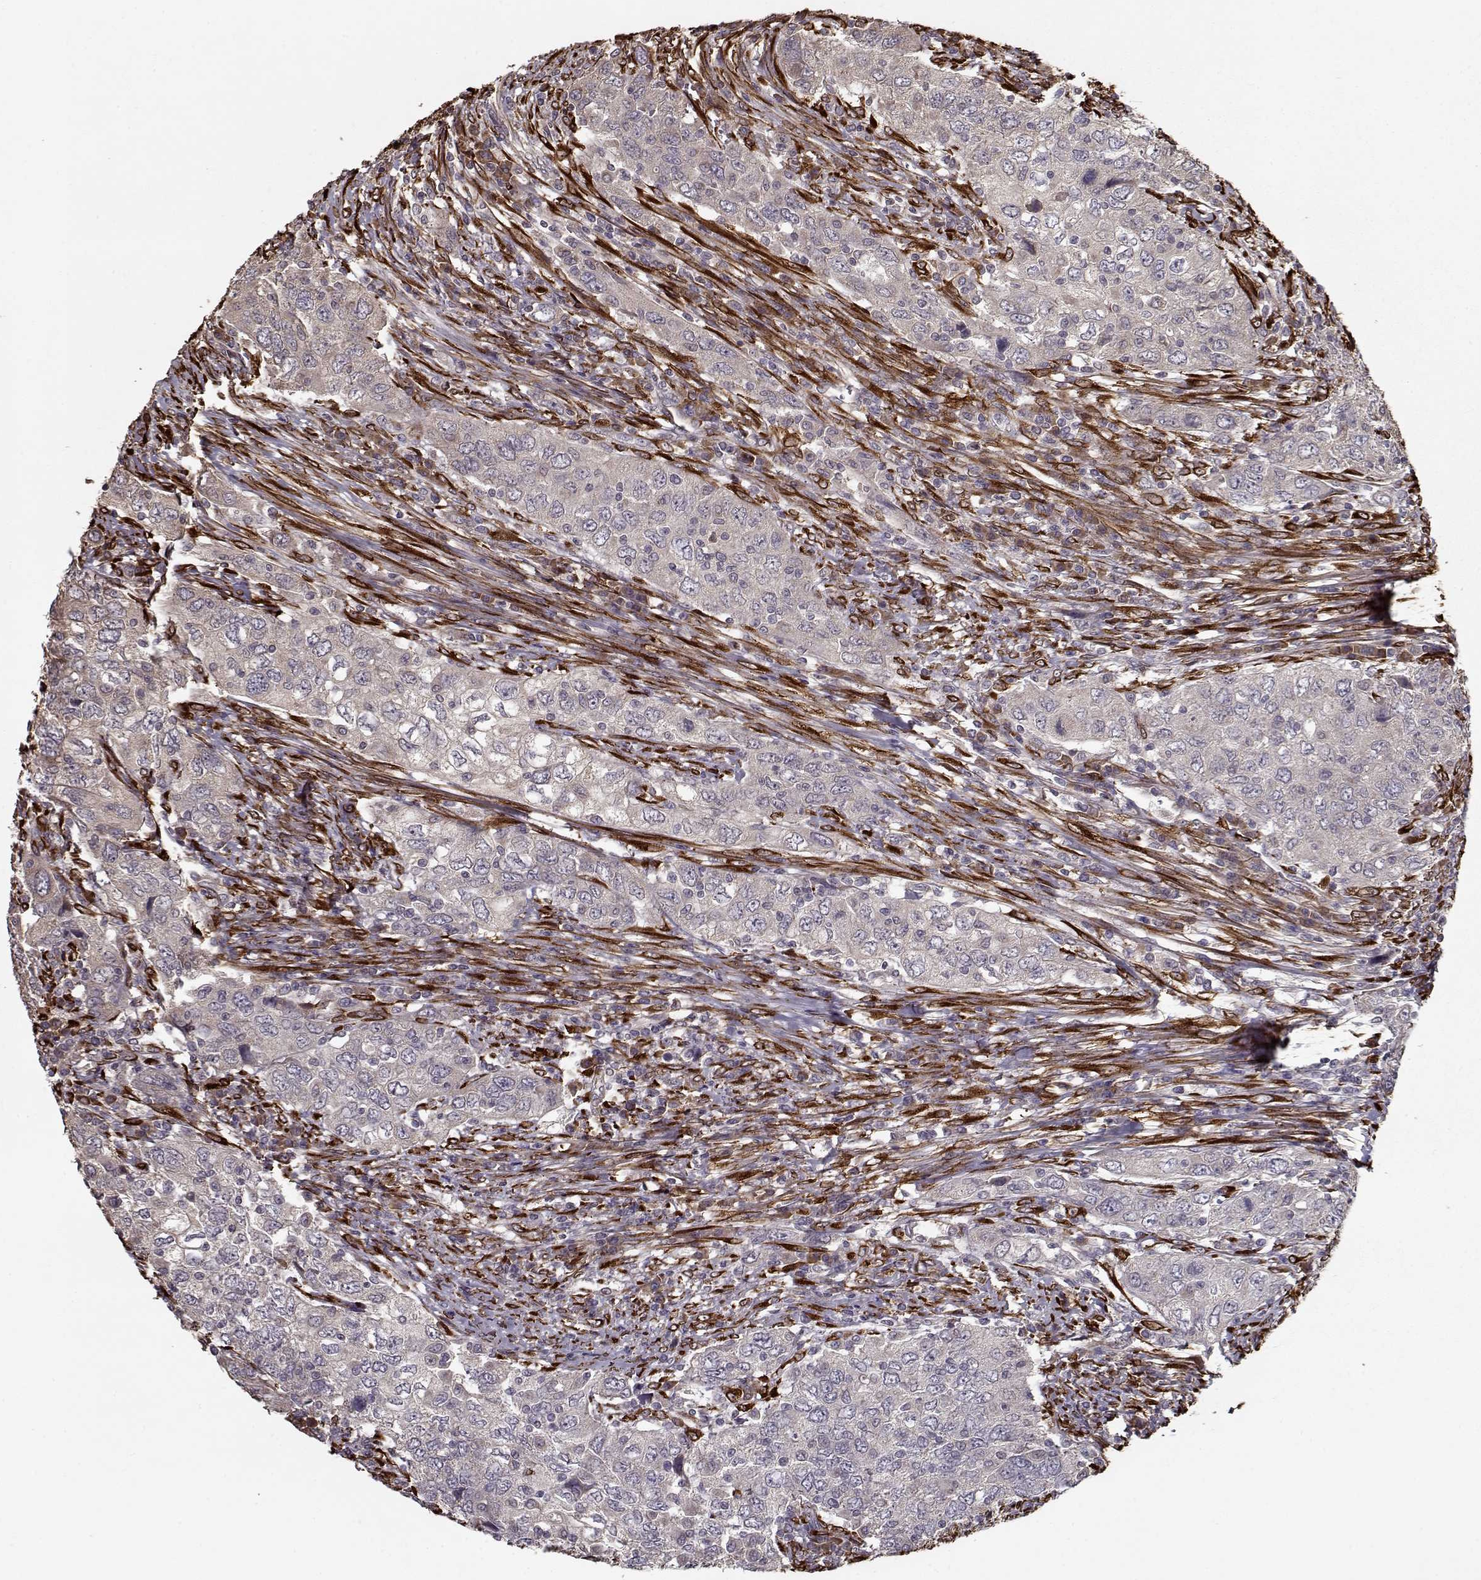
{"staining": {"intensity": "weak", "quantity": "<25%", "location": "cytoplasmic/membranous"}, "tissue": "urothelial cancer", "cell_type": "Tumor cells", "image_type": "cancer", "snomed": [{"axis": "morphology", "description": "Urothelial carcinoma, High grade"}, {"axis": "topography", "description": "Urinary bladder"}], "caption": "Urothelial cancer stained for a protein using immunohistochemistry demonstrates no expression tumor cells.", "gene": "IMMP1L", "patient": {"sex": "male", "age": 76}}